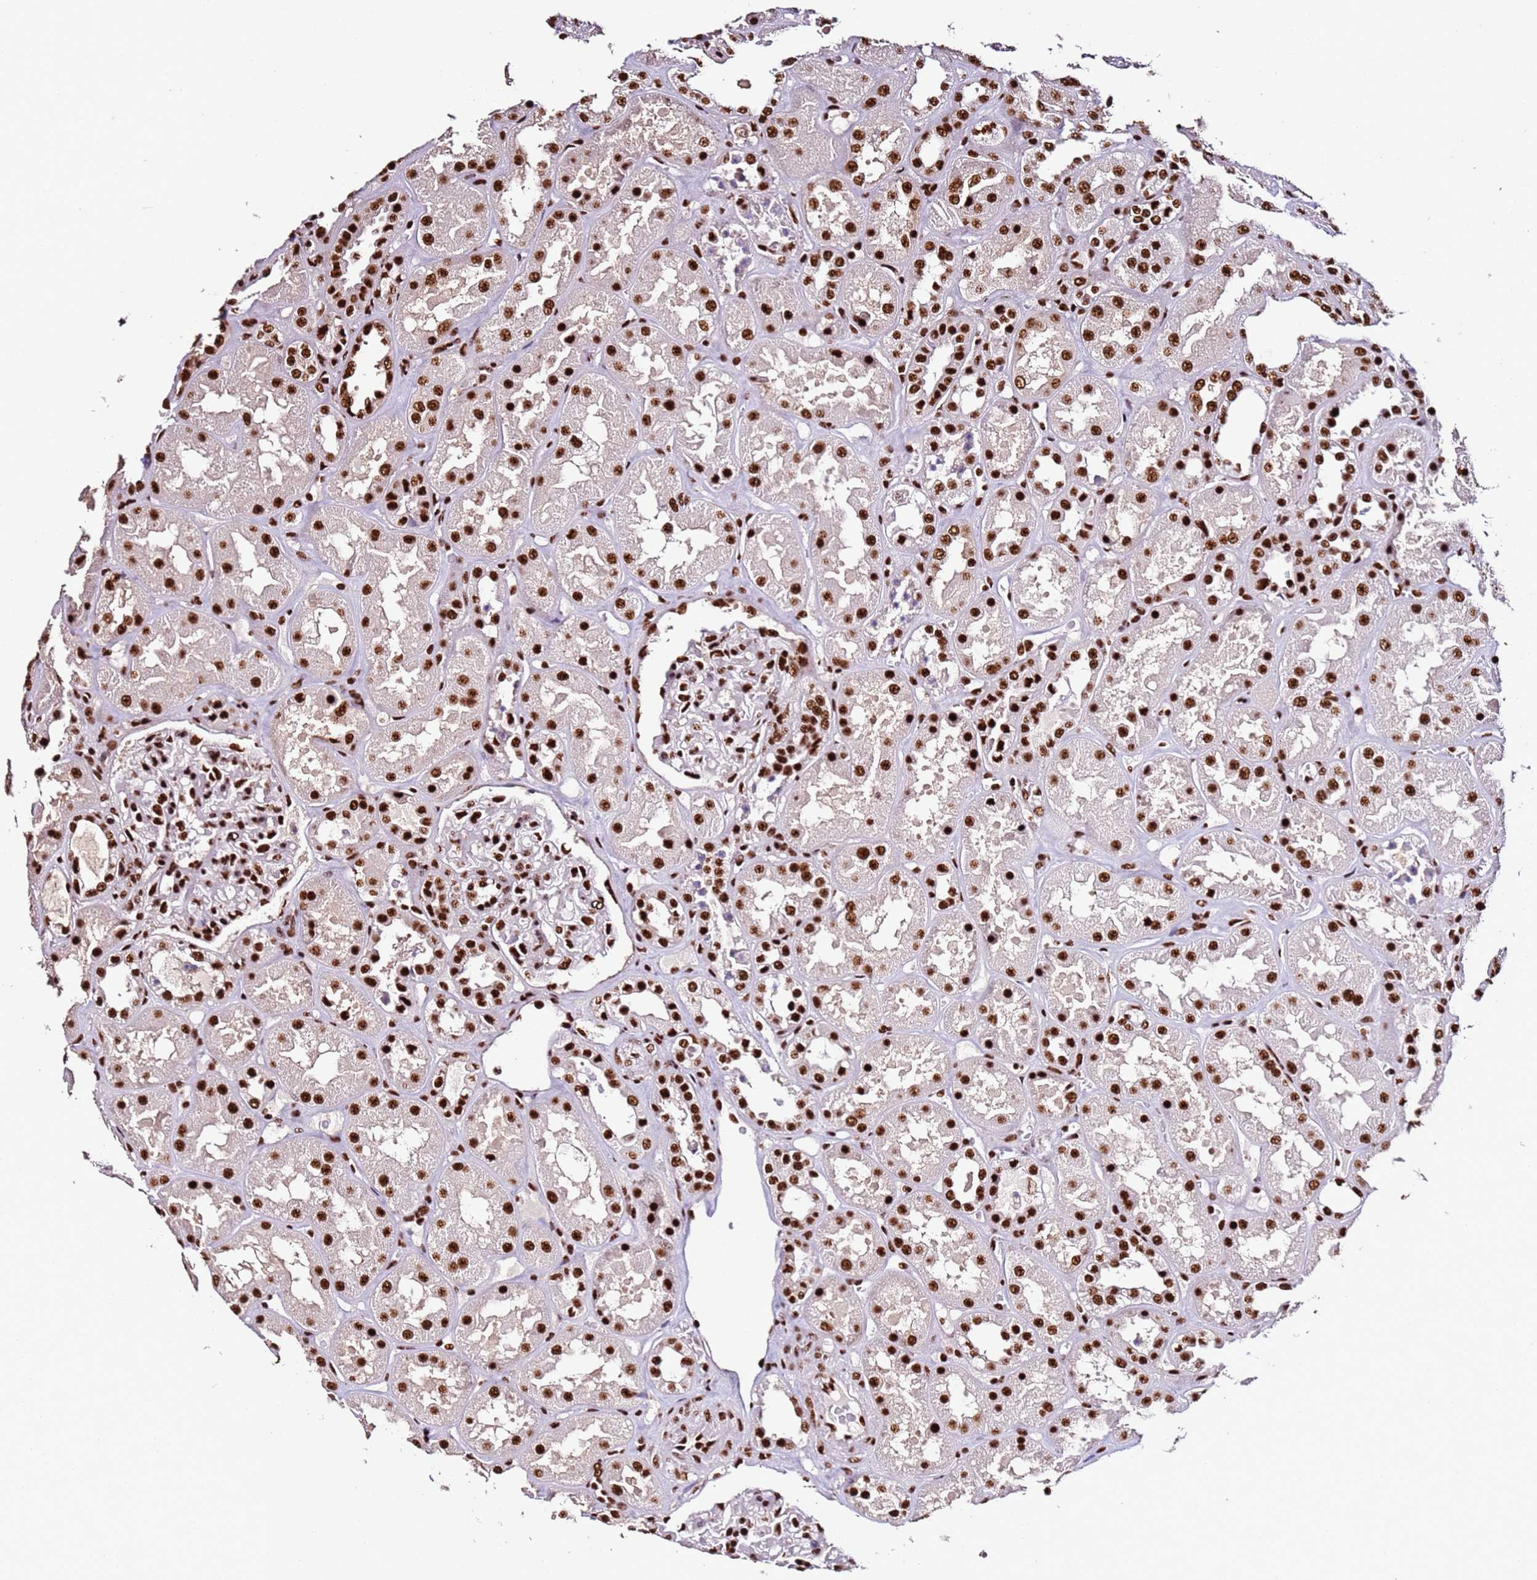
{"staining": {"intensity": "strong", "quantity": ">75%", "location": "nuclear"}, "tissue": "kidney", "cell_type": "Cells in glomeruli", "image_type": "normal", "snomed": [{"axis": "morphology", "description": "Normal tissue, NOS"}, {"axis": "topography", "description": "Kidney"}], "caption": "Kidney stained with immunohistochemistry shows strong nuclear staining in approximately >75% of cells in glomeruli. (DAB (3,3'-diaminobenzidine) IHC with brightfield microscopy, high magnification).", "gene": "C6orf226", "patient": {"sex": "male", "age": 70}}